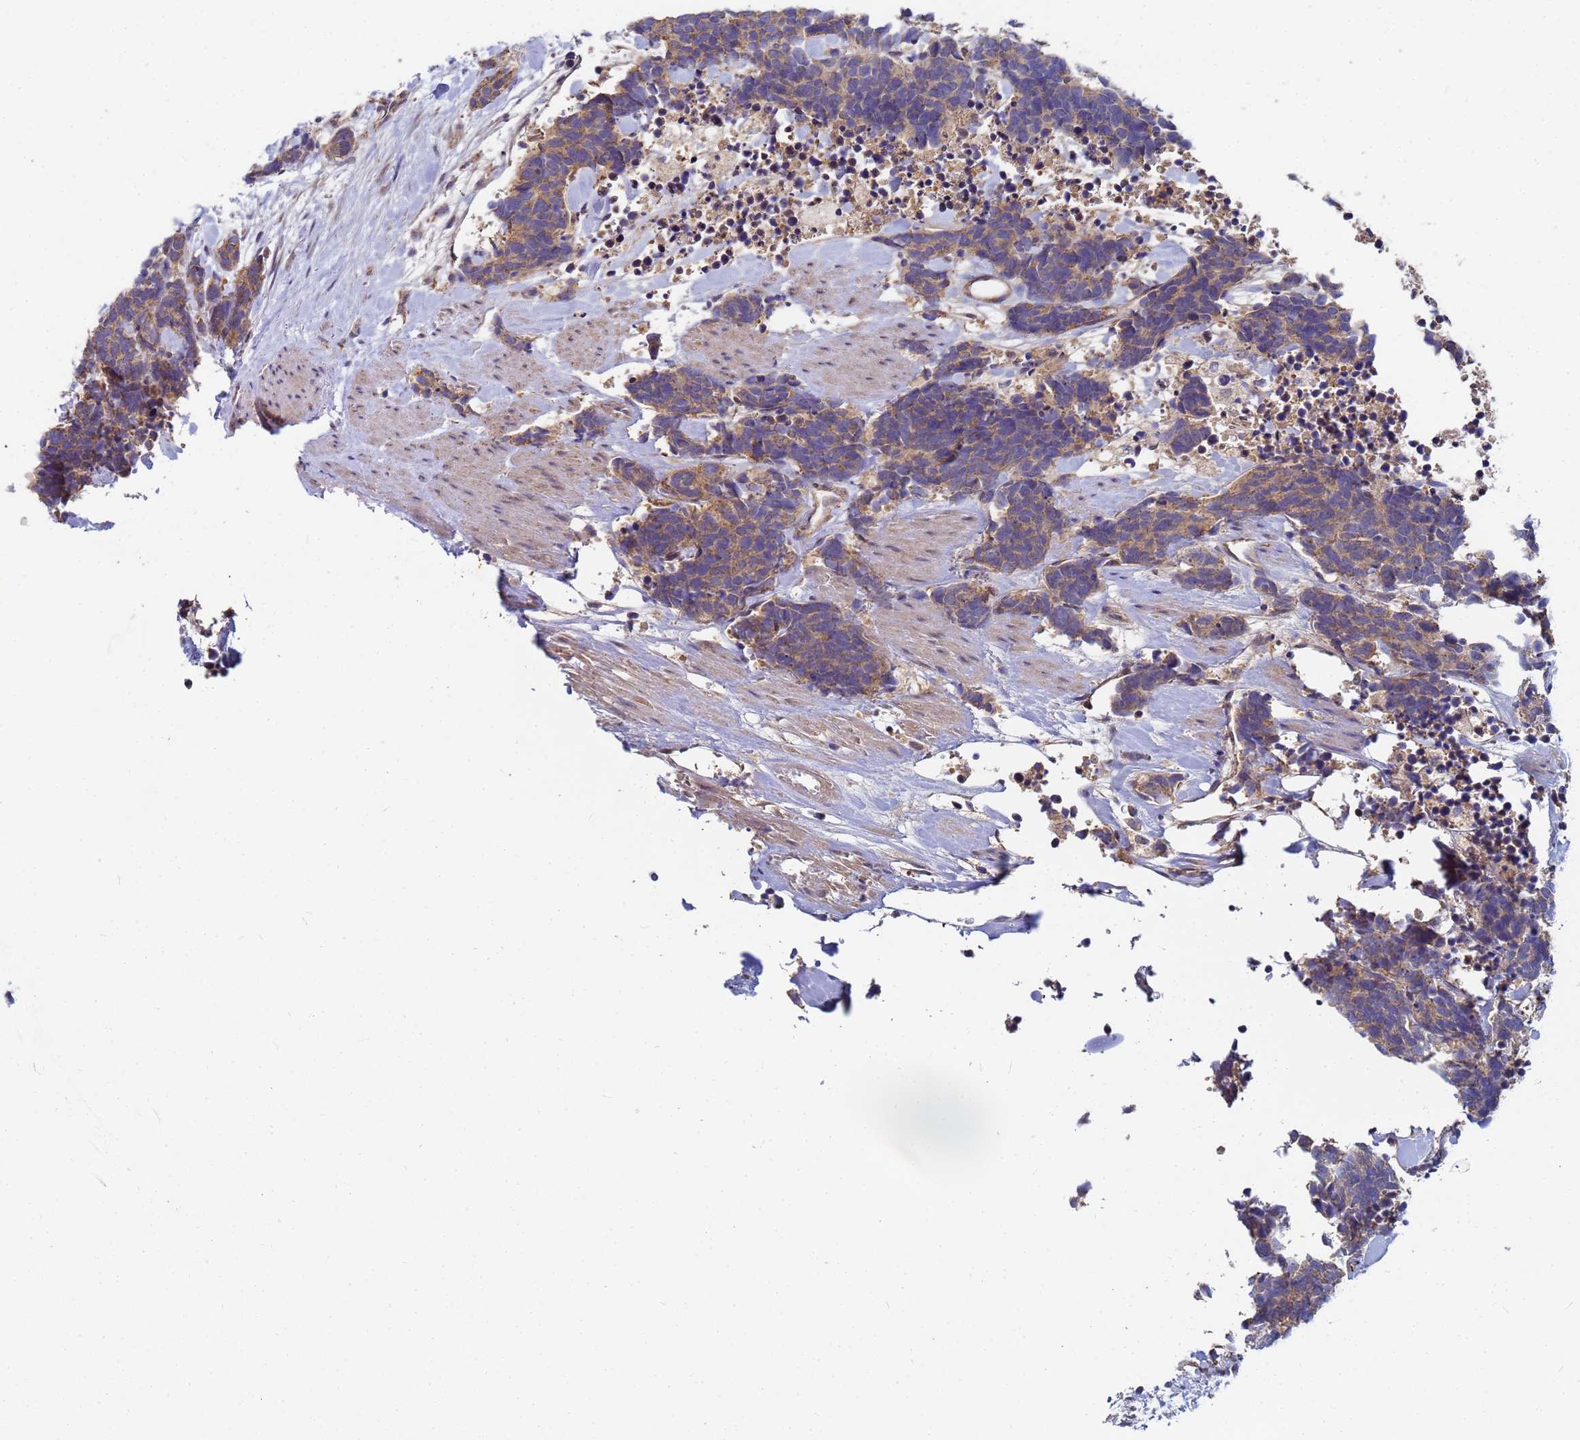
{"staining": {"intensity": "weak", "quantity": ">75%", "location": "cytoplasmic/membranous"}, "tissue": "carcinoid", "cell_type": "Tumor cells", "image_type": "cancer", "snomed": [{"axis": "morphology", "description": "Carcinoma, NOS"}, {"axis": "morphology", "description": "Carcinoid, malignant, NOS"}, {"axis": "topography", "description": "Prostate"}], "caption": "There is low levels of weak cytoplasmic/membranous expression in tumor cells of carcinoid (malignant), as demonstrated by immunohistochemical staining (brown color).", "gene": "C5orf34", "patient": {"sex": "male", "age": 57}}